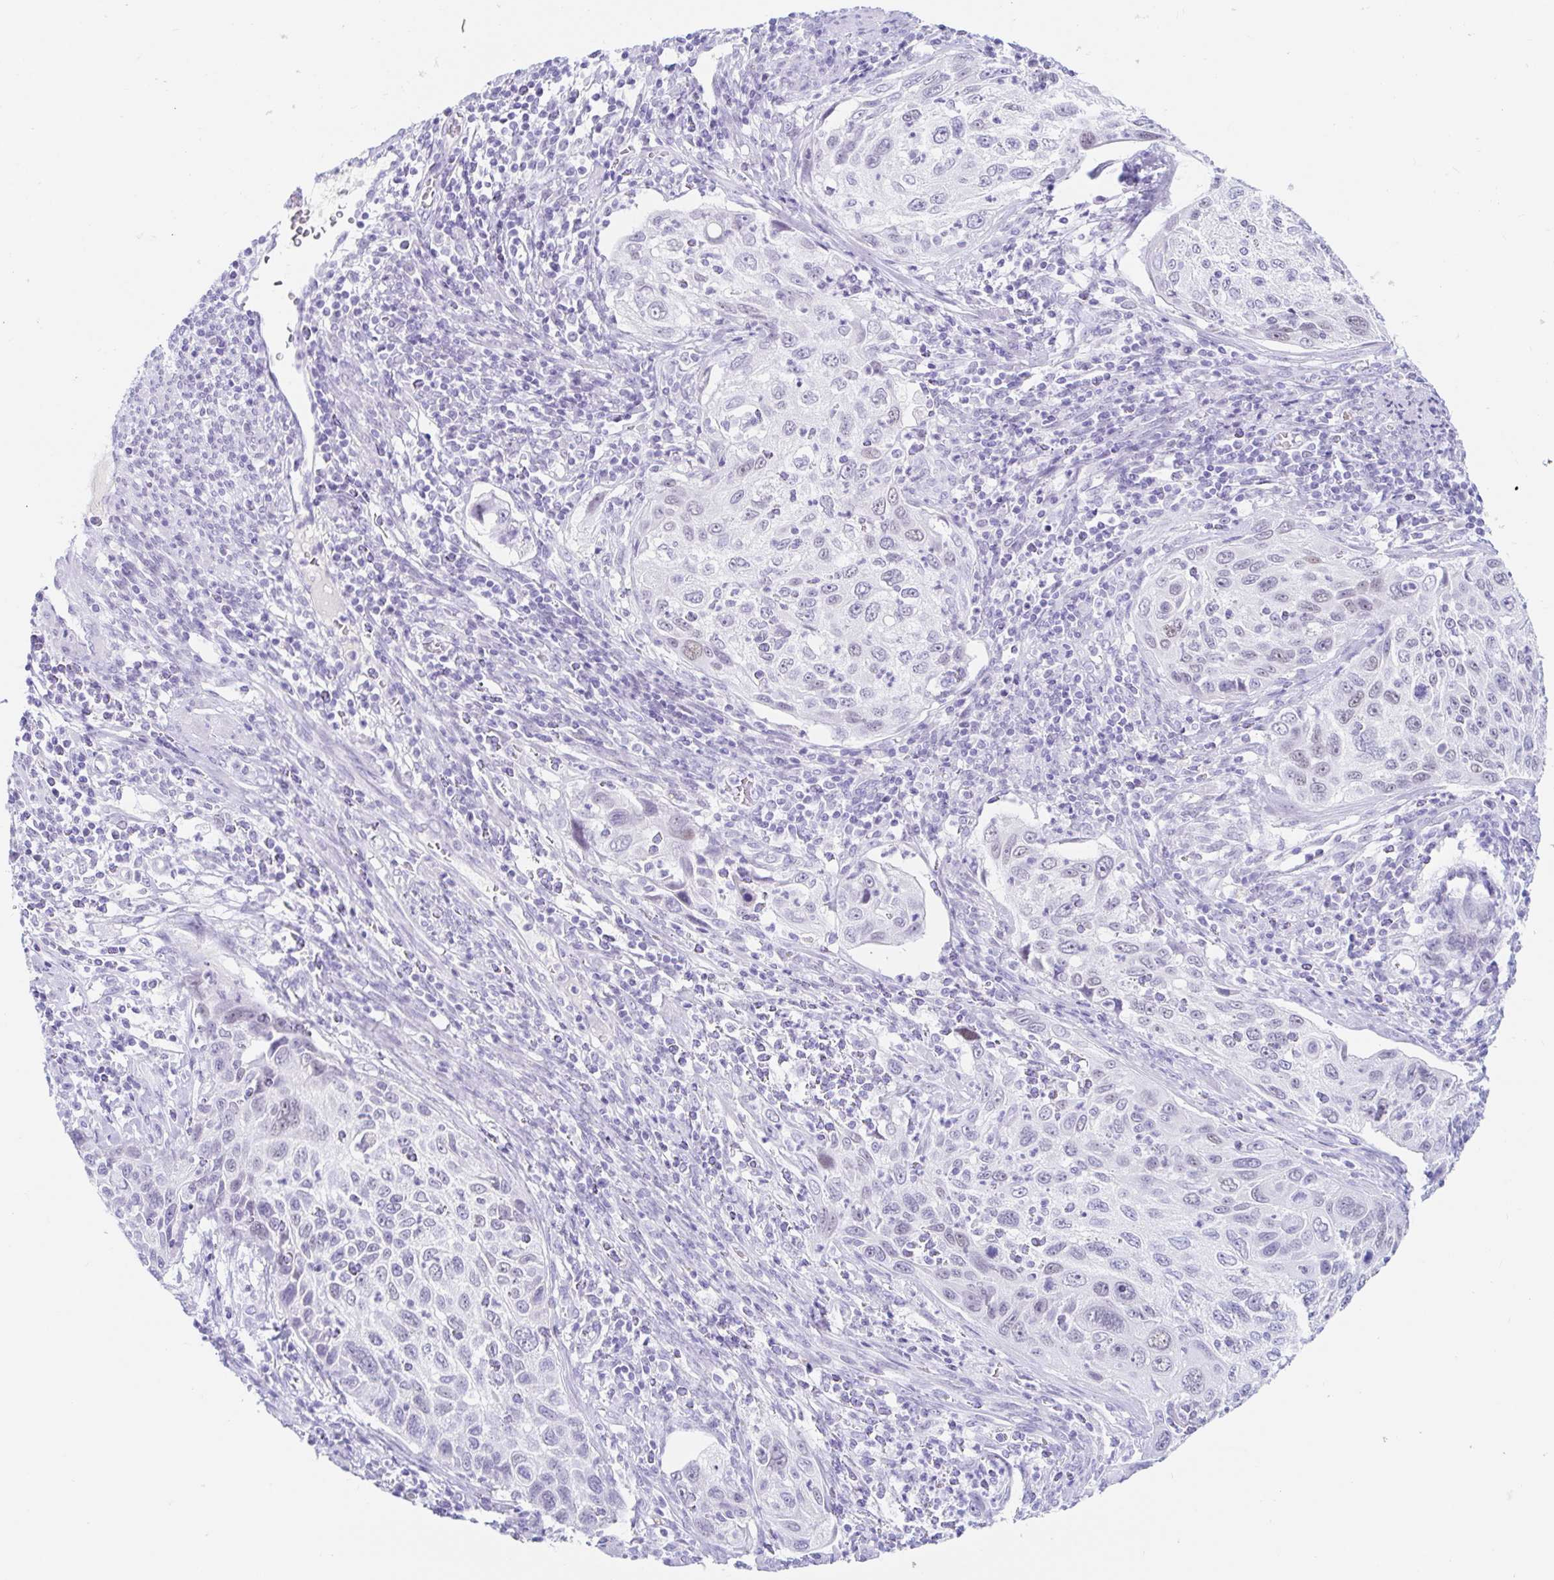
{"staining": {"intensity": "negative", "quantity": "none", "location": "none"}, "tissue": "cervical cancer", "cell_type": "Tumor cells", "image_type": "cancer", "snomed": [{"axis": "morphology", "description": "Squamous cell carcinoma, NOS"}, {"axis": "topography", "description": "Cervix"}], "caption": "Immunohistochemistry of human cervical squamous cell carcinoma demonstrates no staining in tumor cells.", "gene": "OR6T1", "patient": {"sex": "female", "age": 70}}